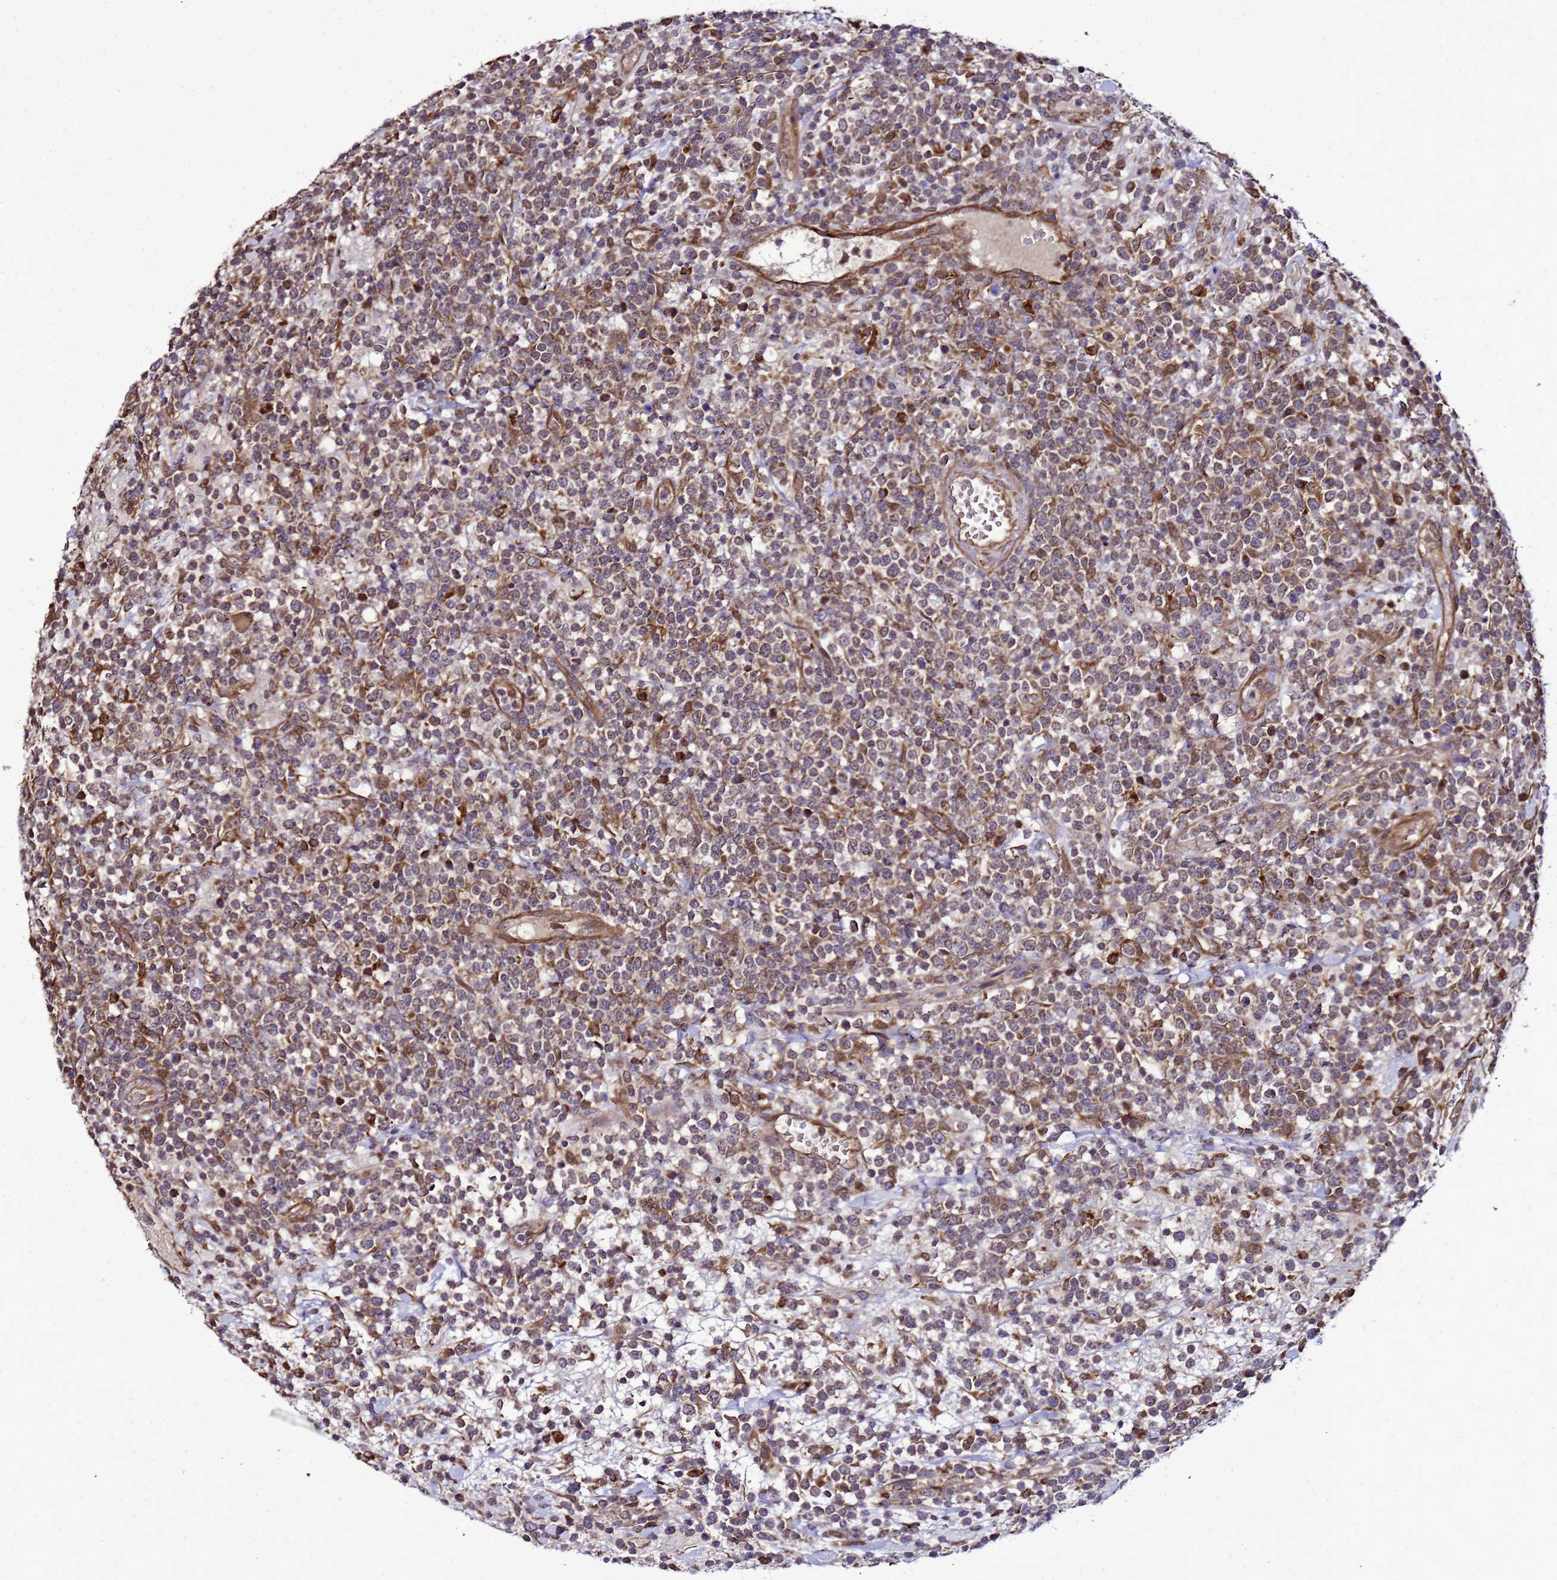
{"staining": {"intensity": "moderate", "quantity": ">75%", "location": "cytoplasmic/membranous"}, "tissue": "lymphoma", "cell_type": "Tumor cells", "image_type": "cancer", "snomed": [{"axis": "morphology", "description": "Malignant lymphoma, non-Hodgkin's type, High grade"}, {"axis": "topography", "description": "Colon"}], "caption": "Human lymphoma stained with a protein marker displays moderate staining in tumor cells.", "gene": "TRABD", "patient": {"sex": "female", "age": 53}}